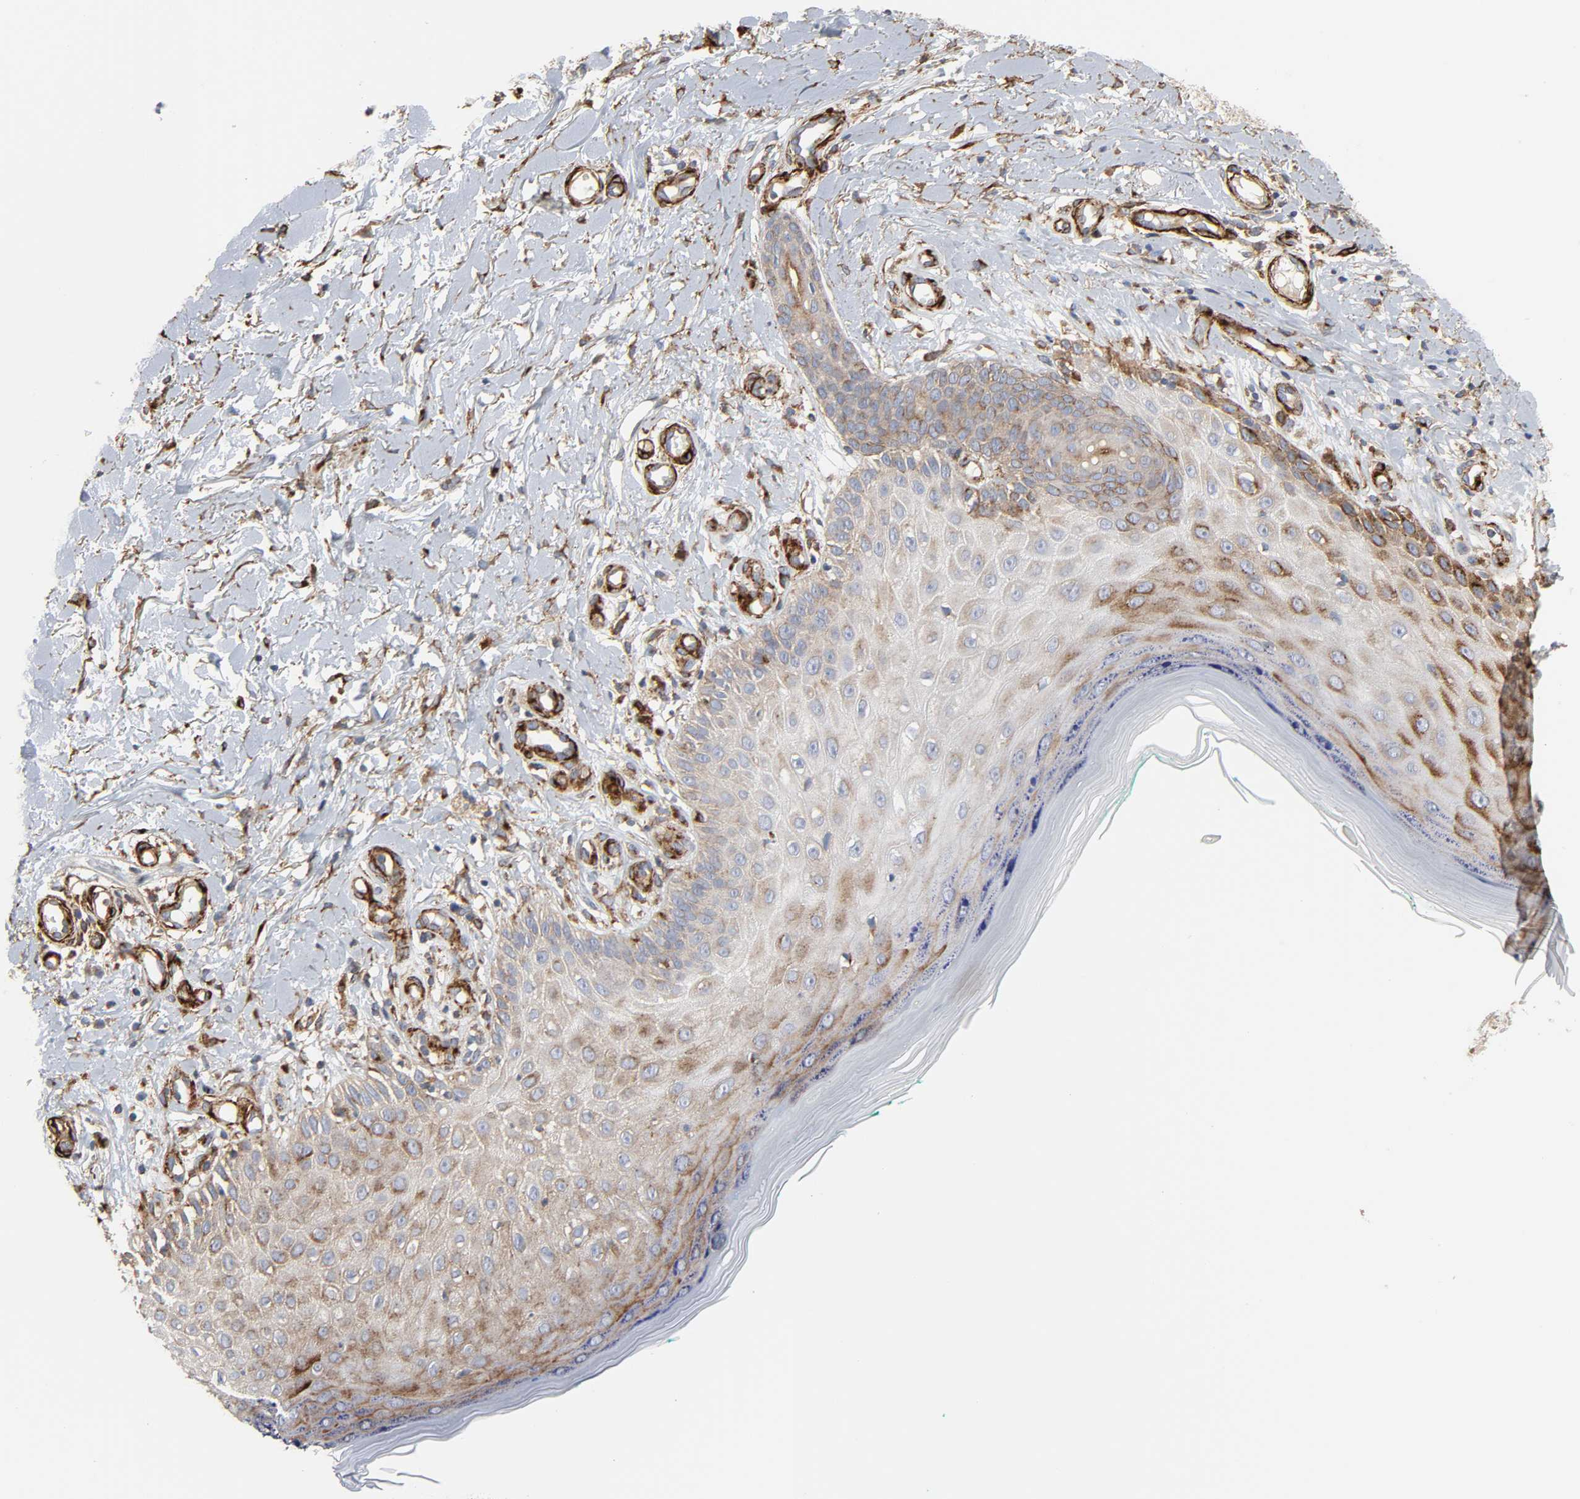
{"staining": {"intensity": "moderate", "quantity": ">75%", "location": "cytoplasmic/membranous"}, "tissue": "skin cancer", "cell_type": "Tumor cells", "image_type": "cancer", "snomed": [{"axis": "morphology", "description": "Squamous cell carcinoma, NOS"}, {"axis": "topography", "description": "Skin"}], "caption": "Human skin cancer (squamous cell carcinoma) stained with a protein marker reveals moderate staining in tumor cells.", "gene": "ARHGAP1", "patient": {"sex": "female", "age": 42}}